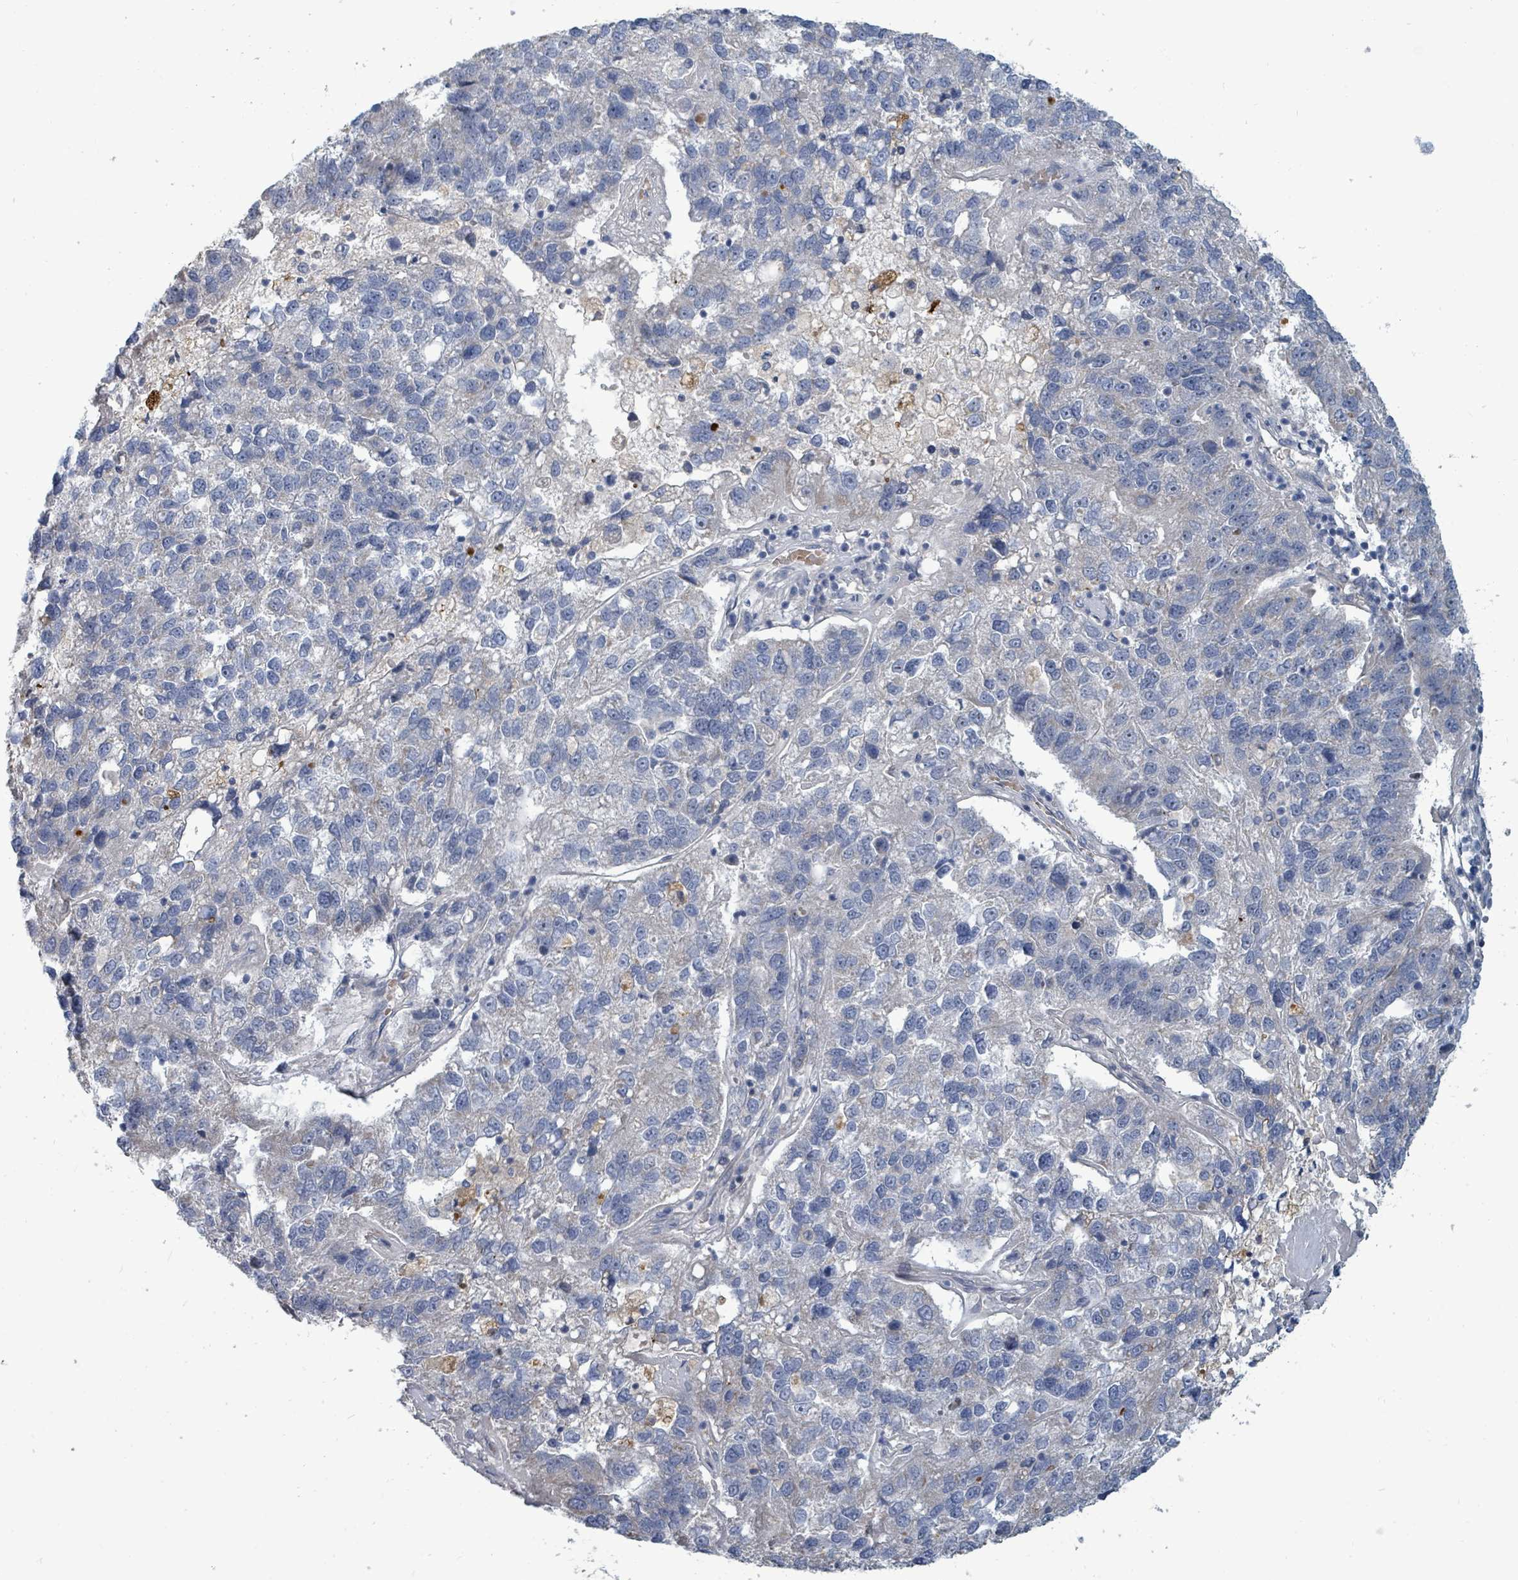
{"staining": {"intensity": "negative", "quantity": "none", "location": "none"}, "tissue": "pancreatic cancer", "cell_type": "Tumor cells", "image_type": "cancer", "snomed": [{"axis": "morphology", "description": "Adenocarcinoma, NOS"}, {"axis": "topography", "description": "Pancreas"}], "caption": "Pancreatic cancer stained for a protein using IHC displays no expression tumor cells.", "gene": "TRDMT1", "patient": {"sex": "female", "age": 61}}